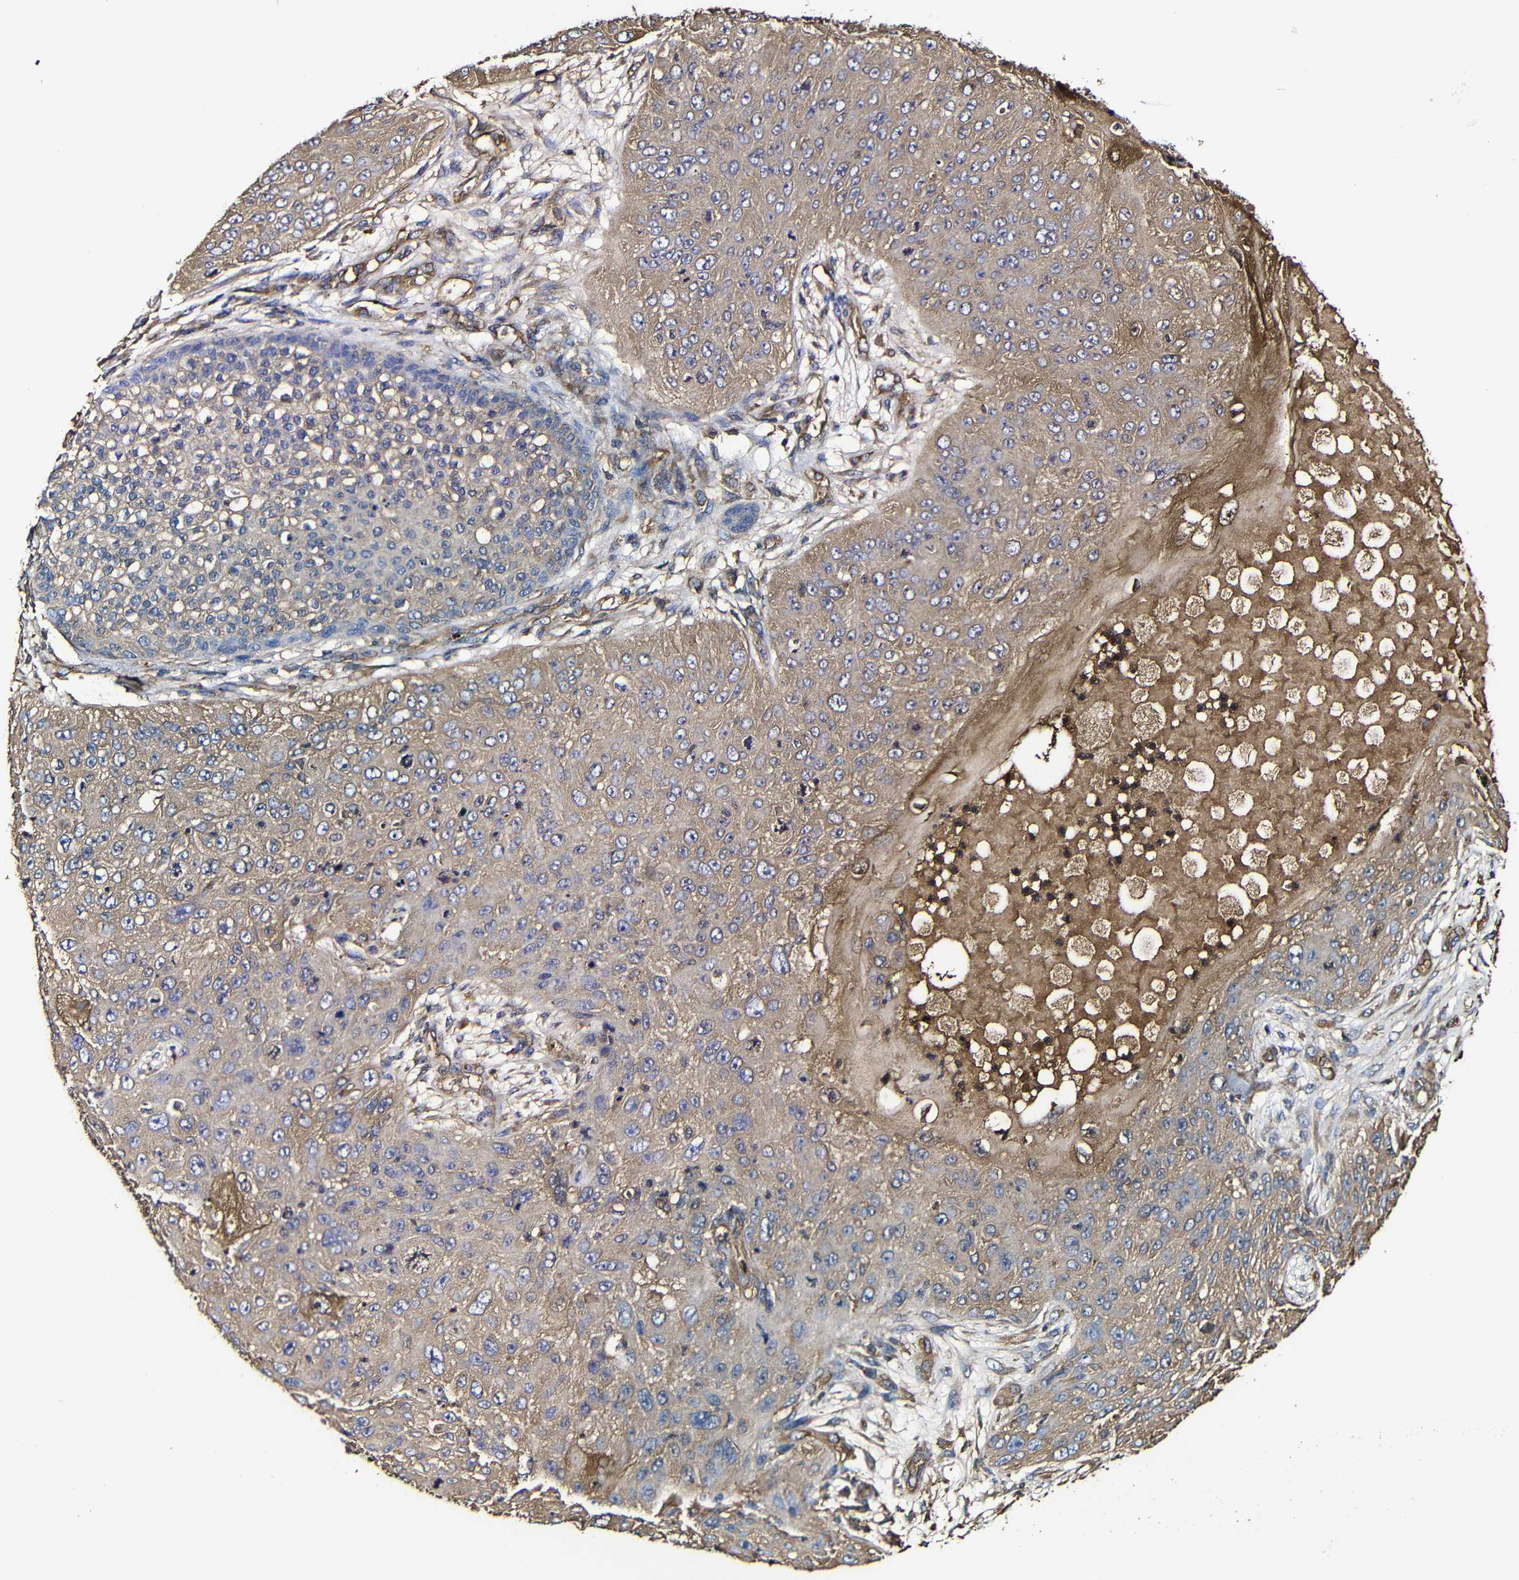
{"staining": {"intensity": "moderate", "quantity": ">75%", "location": "cytoplasmic/membranous"}, "tissue": "skin cancer", "cell_type": "Tumor cells", "image_type": "cancer", "snomed": [{"axis": "morphology", "description": "Squamous cell carcinoma, NOS"}, {"axis": "topography", "description": "Skin"}], "caption": "Skin cancer (squamous cell carcinoma) stained for a protein exhibits moderate cytoplasmic/membranous positivity in tumor cells.", "gene": "MSN", "patient": {"sex": "female", "age": 80}}